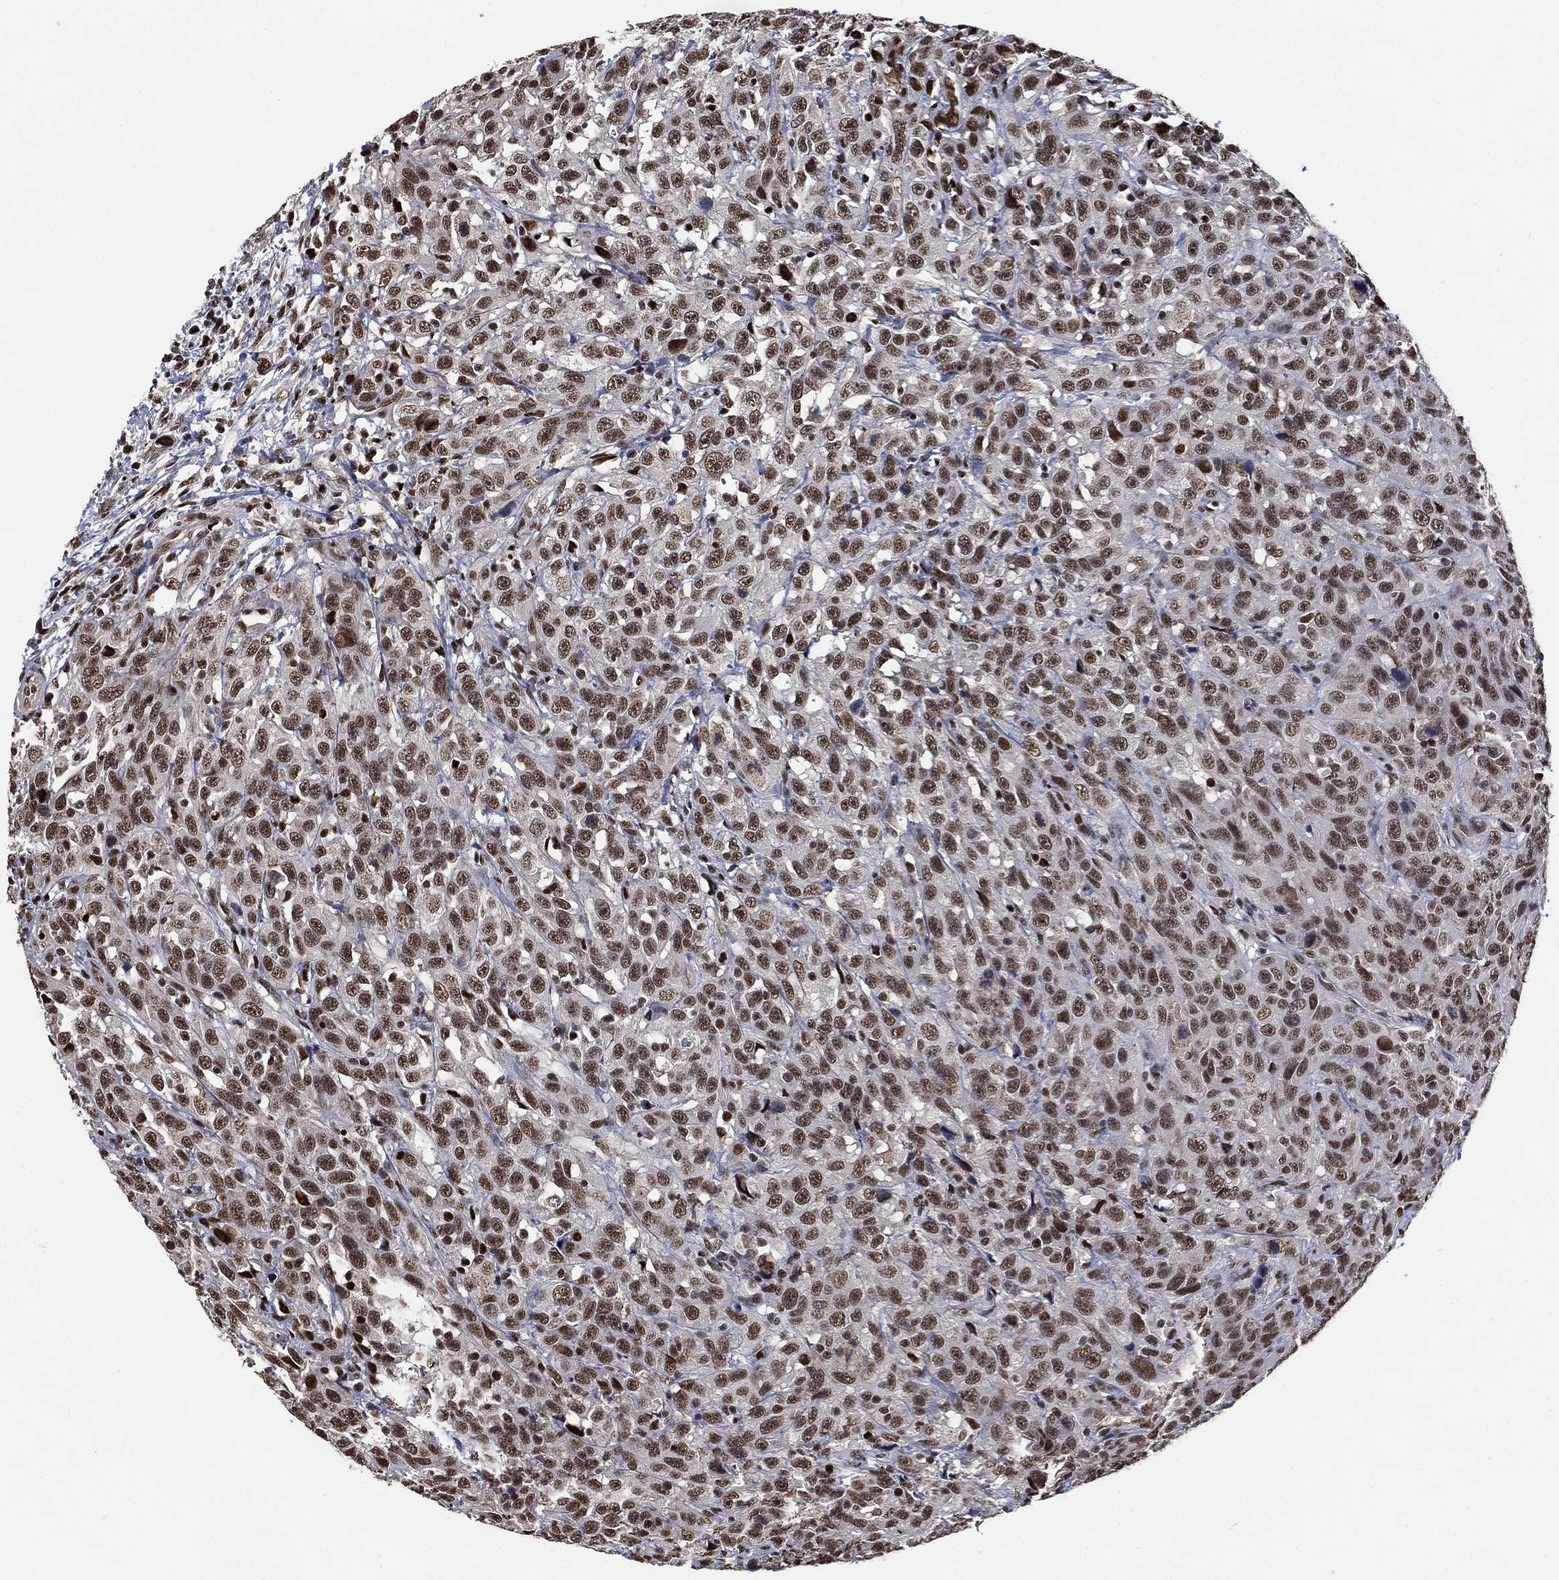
{"staining": {"intensity": "strong", "quantity": ">75%", "location": "nuclear"}, "tissue": "urothelial cancer", "cell_type": "Tumor cells", "image_type": "cancer", "snomed": [{"axis": "morphology", "description": "Urothelial carcinoma, NOS"}, {"axis": "morphology", "description": "Urothelial carcinoma, High grade"}, {"axis": "topography", "description": "Urinary bladder"}], "caption": "Transitional cell carcinoma stained with a brown dye demonstrates strong nuclear positive expression in about >75% of tumor cells.", "gene": "ZSCAN30", "patient": {"sex": "female", "age": 73}}